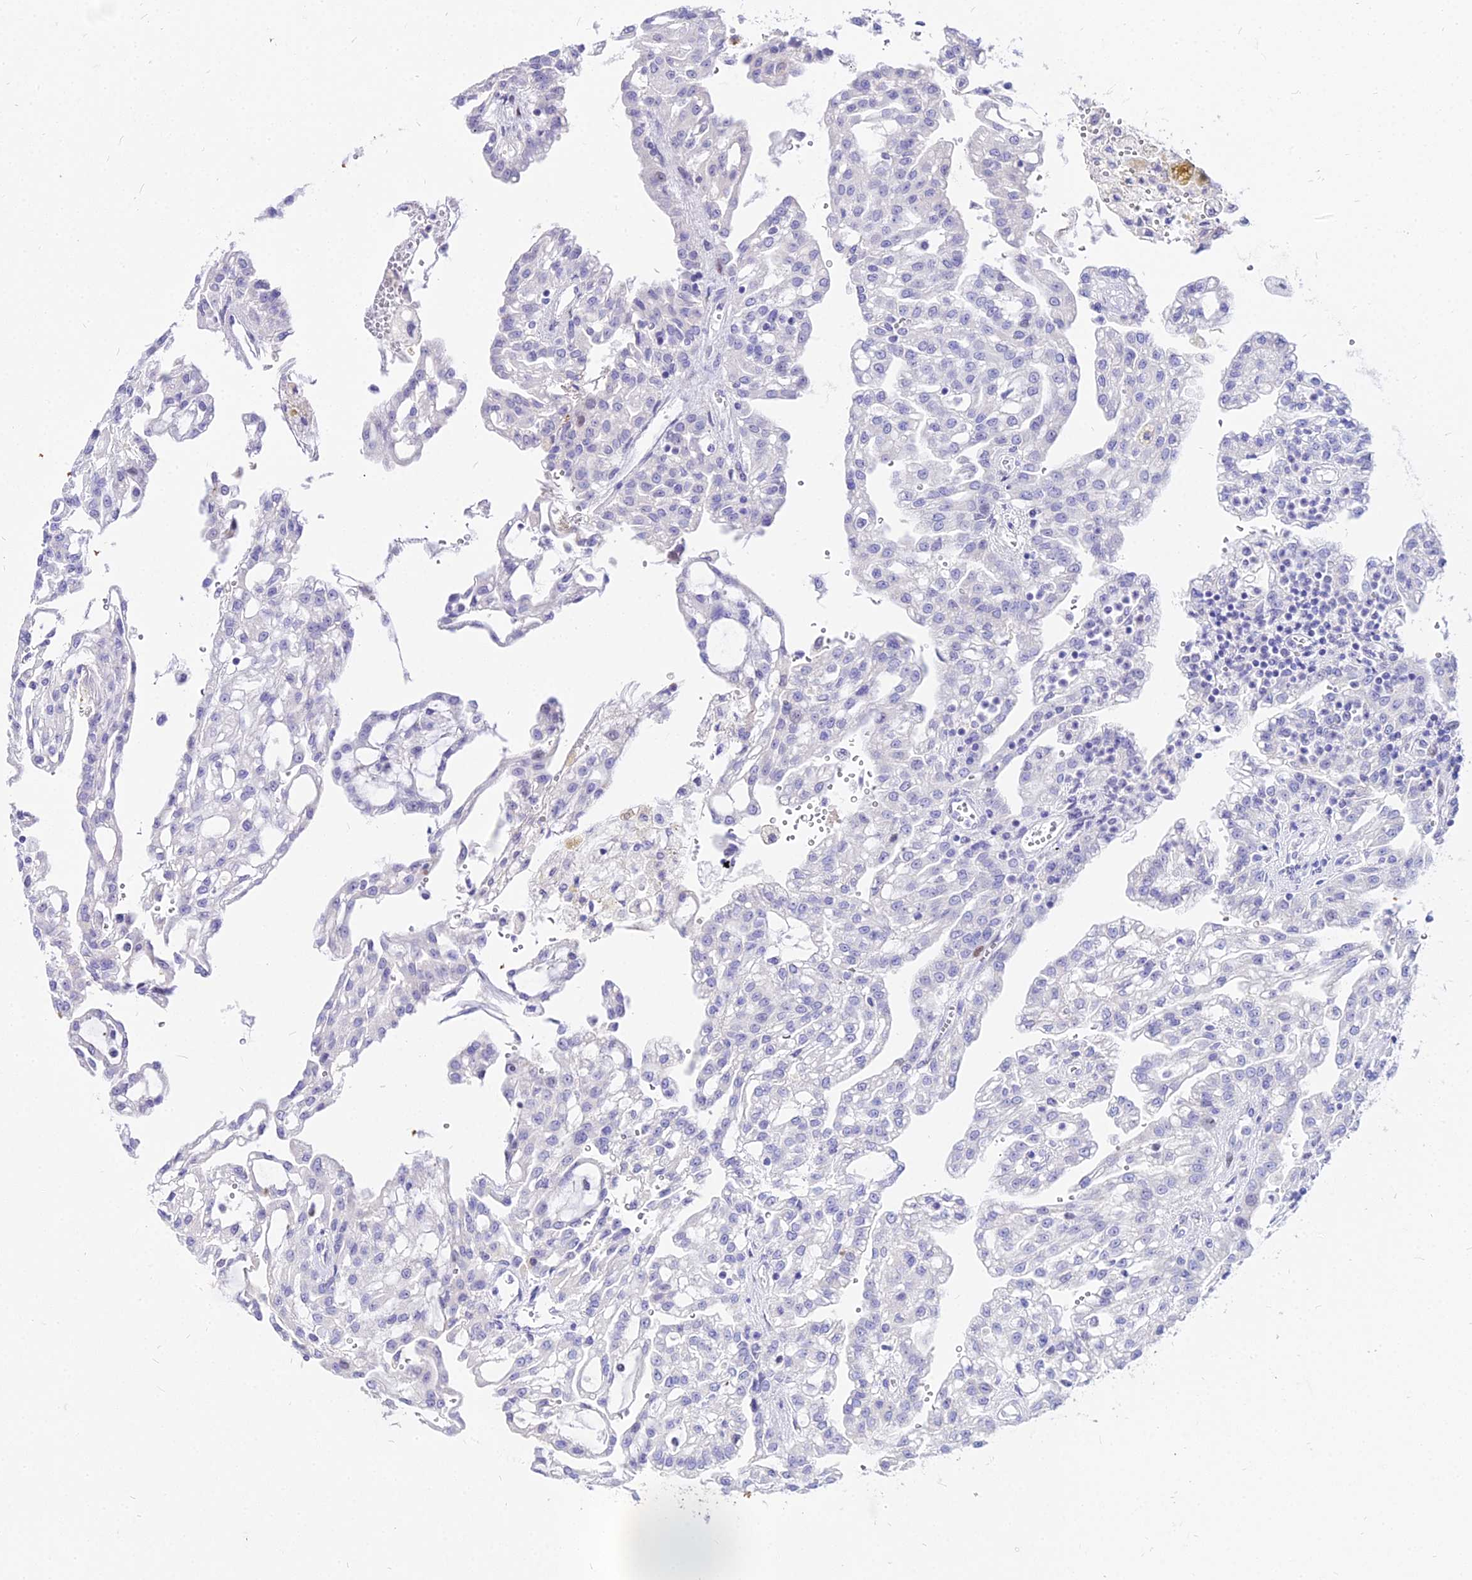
{"staining": {"intensity": "negative", "quantity": "none", "location": "none"}, "tissue": "renal cancer", "cell_type": "Tumor cells", "image_type": "cancer", "snomed": [{"axis": "morphology", "description": "Adenocarcinoma, NOS"}, {"axis": "topography", "description": "Kidney"}], "caption": "IHC micrograph of renal adenocarcinoma stained for a protein (brown), which shows no positivity in tumor cells.", "gene": "CARD18", "patient": {"sex": "male", "age": 63}}